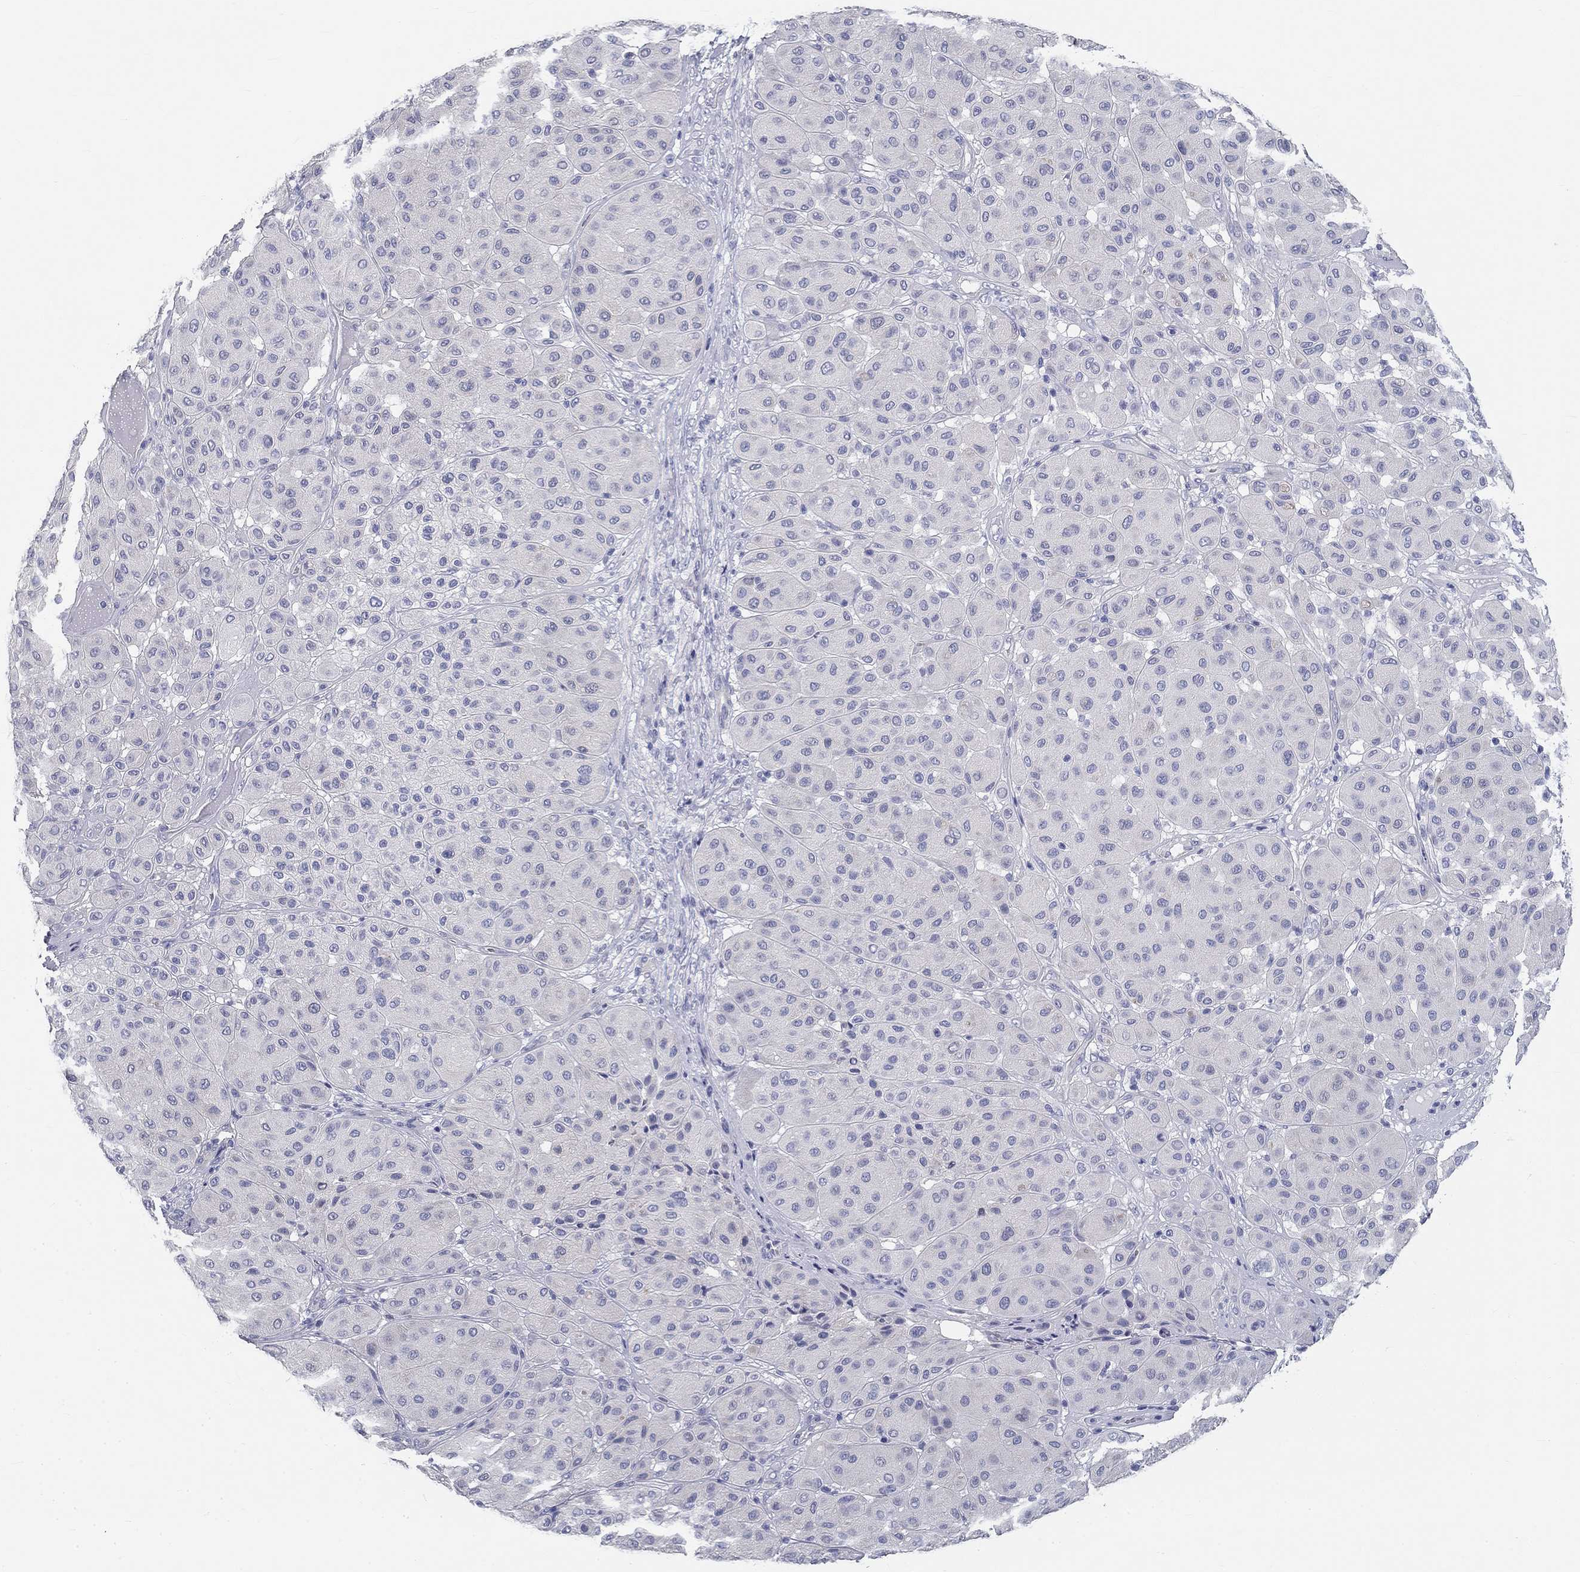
{"staining": {"intensity": "negative", "quantity": "none", "location": "none"}, "tissue": "melanoma", "cell_type": "Tumor cells", "image_type": "cancer", "snomed": [{"axis": "morphology", "description": "Malignant melanoma, Metastatic site"}, {"axis": "topography", "description": "Smooth muscle"}], "caption": "Tumor cells are negative for protein expression in human malignant melanoma (metastatic site).", "gene": "GALNTL5", "patient": {"sex": "male", "age": 41}}